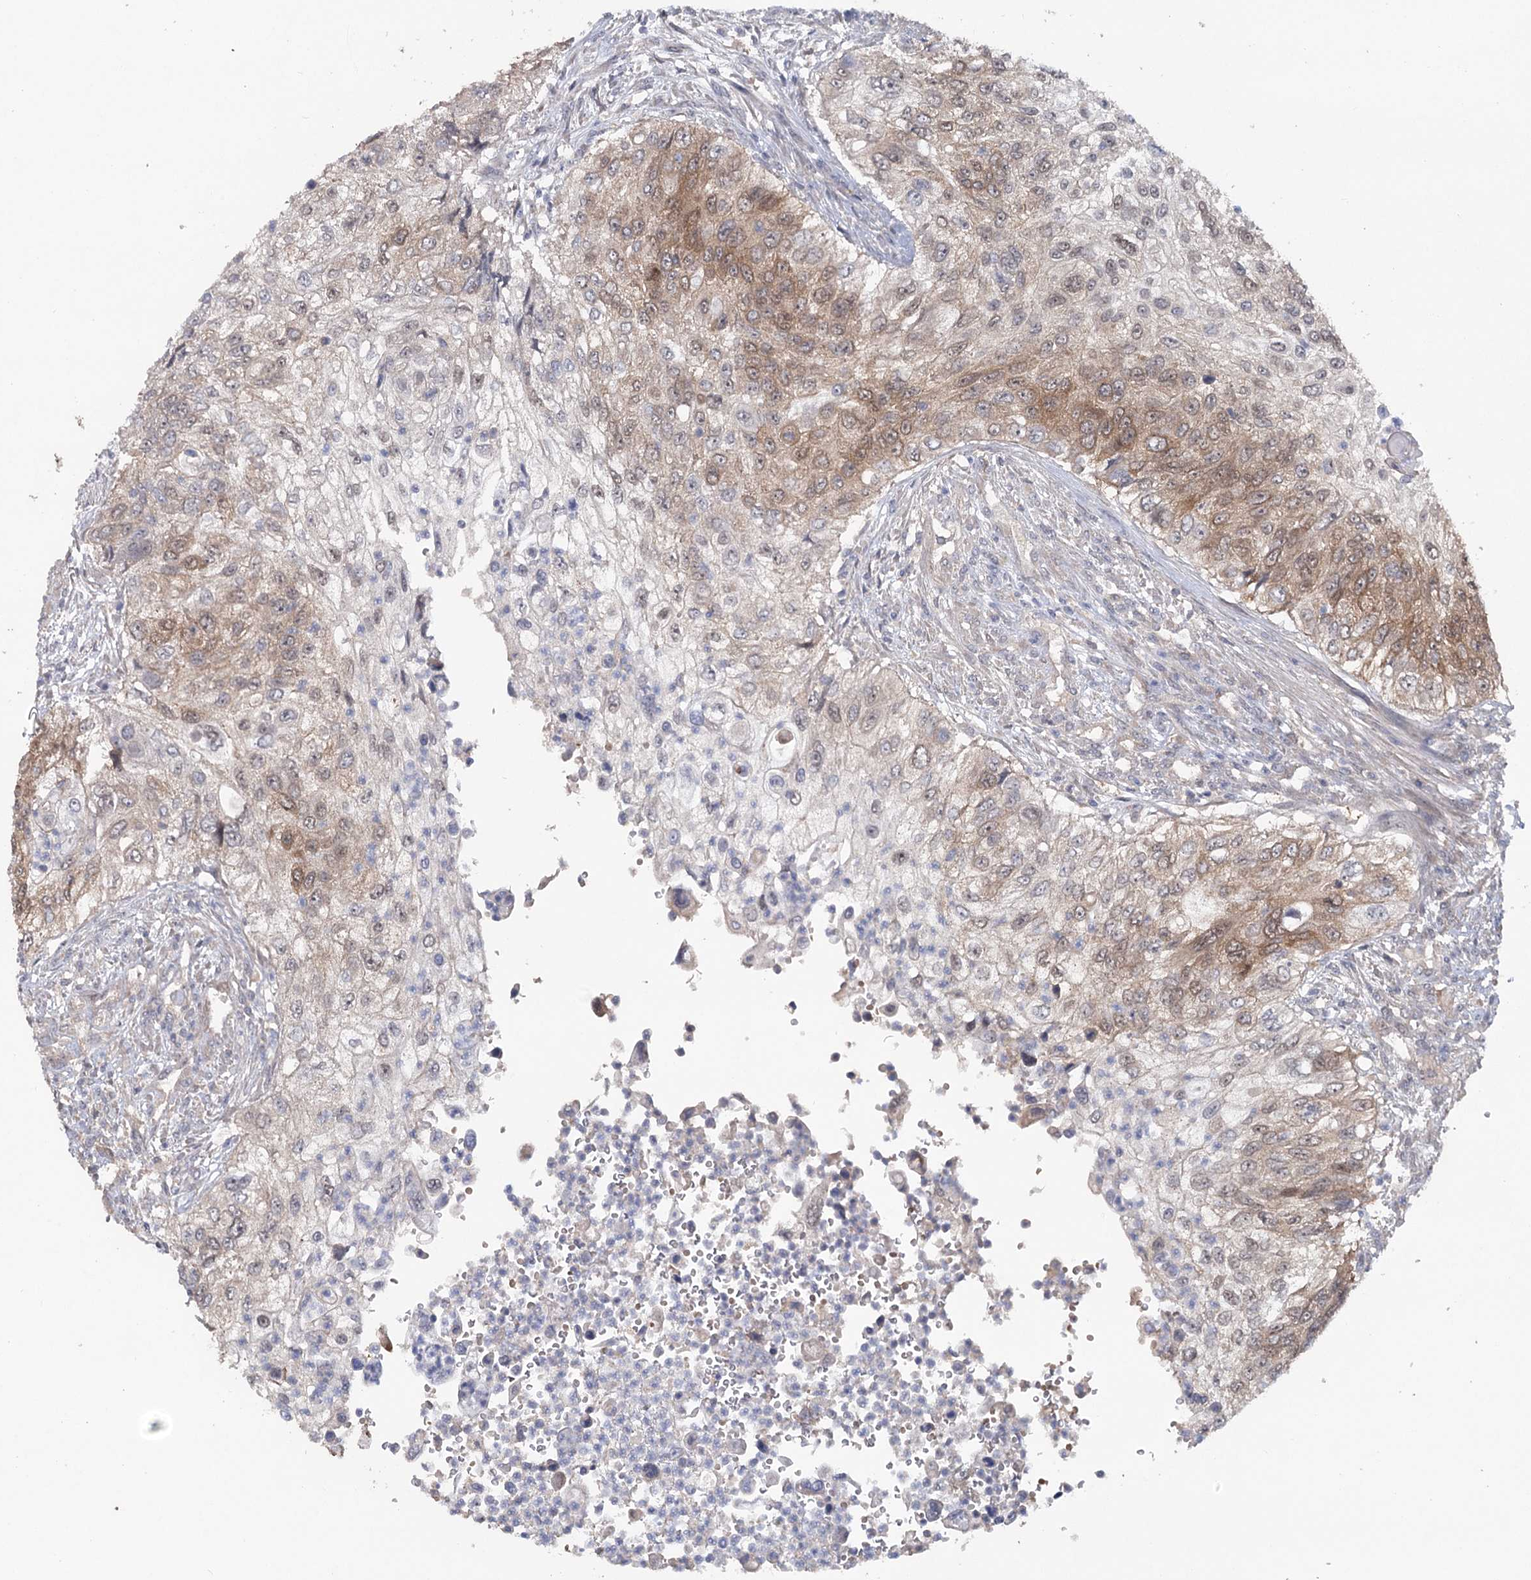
{"staining": {"intensity": "moderate", "quantity": ">75%", "location": "cytoplasmic/membranous"}, "tissue": "urothelial cancer", "cell_type": "Tumor cells", "image_type": "cancer", "snomed": [{"axis": "morphology", "description": "Urothelial carcinoma, High grade"}, {"axis": "topography", "description": "Urinary bladder"}], "caption": "Urothelial carcinoma (high-grade) stained for a protein shows moderate cytoplasmic/membranous positivity in tumor cells. Using DAB (3,3'-diaminobenzidine) (brown) and hematoxylin (blue) stains, captured at high magnification using brightfield microscopy.", "gene": "MAP3K13", "patient": {"sex": "female", "age": 60}}